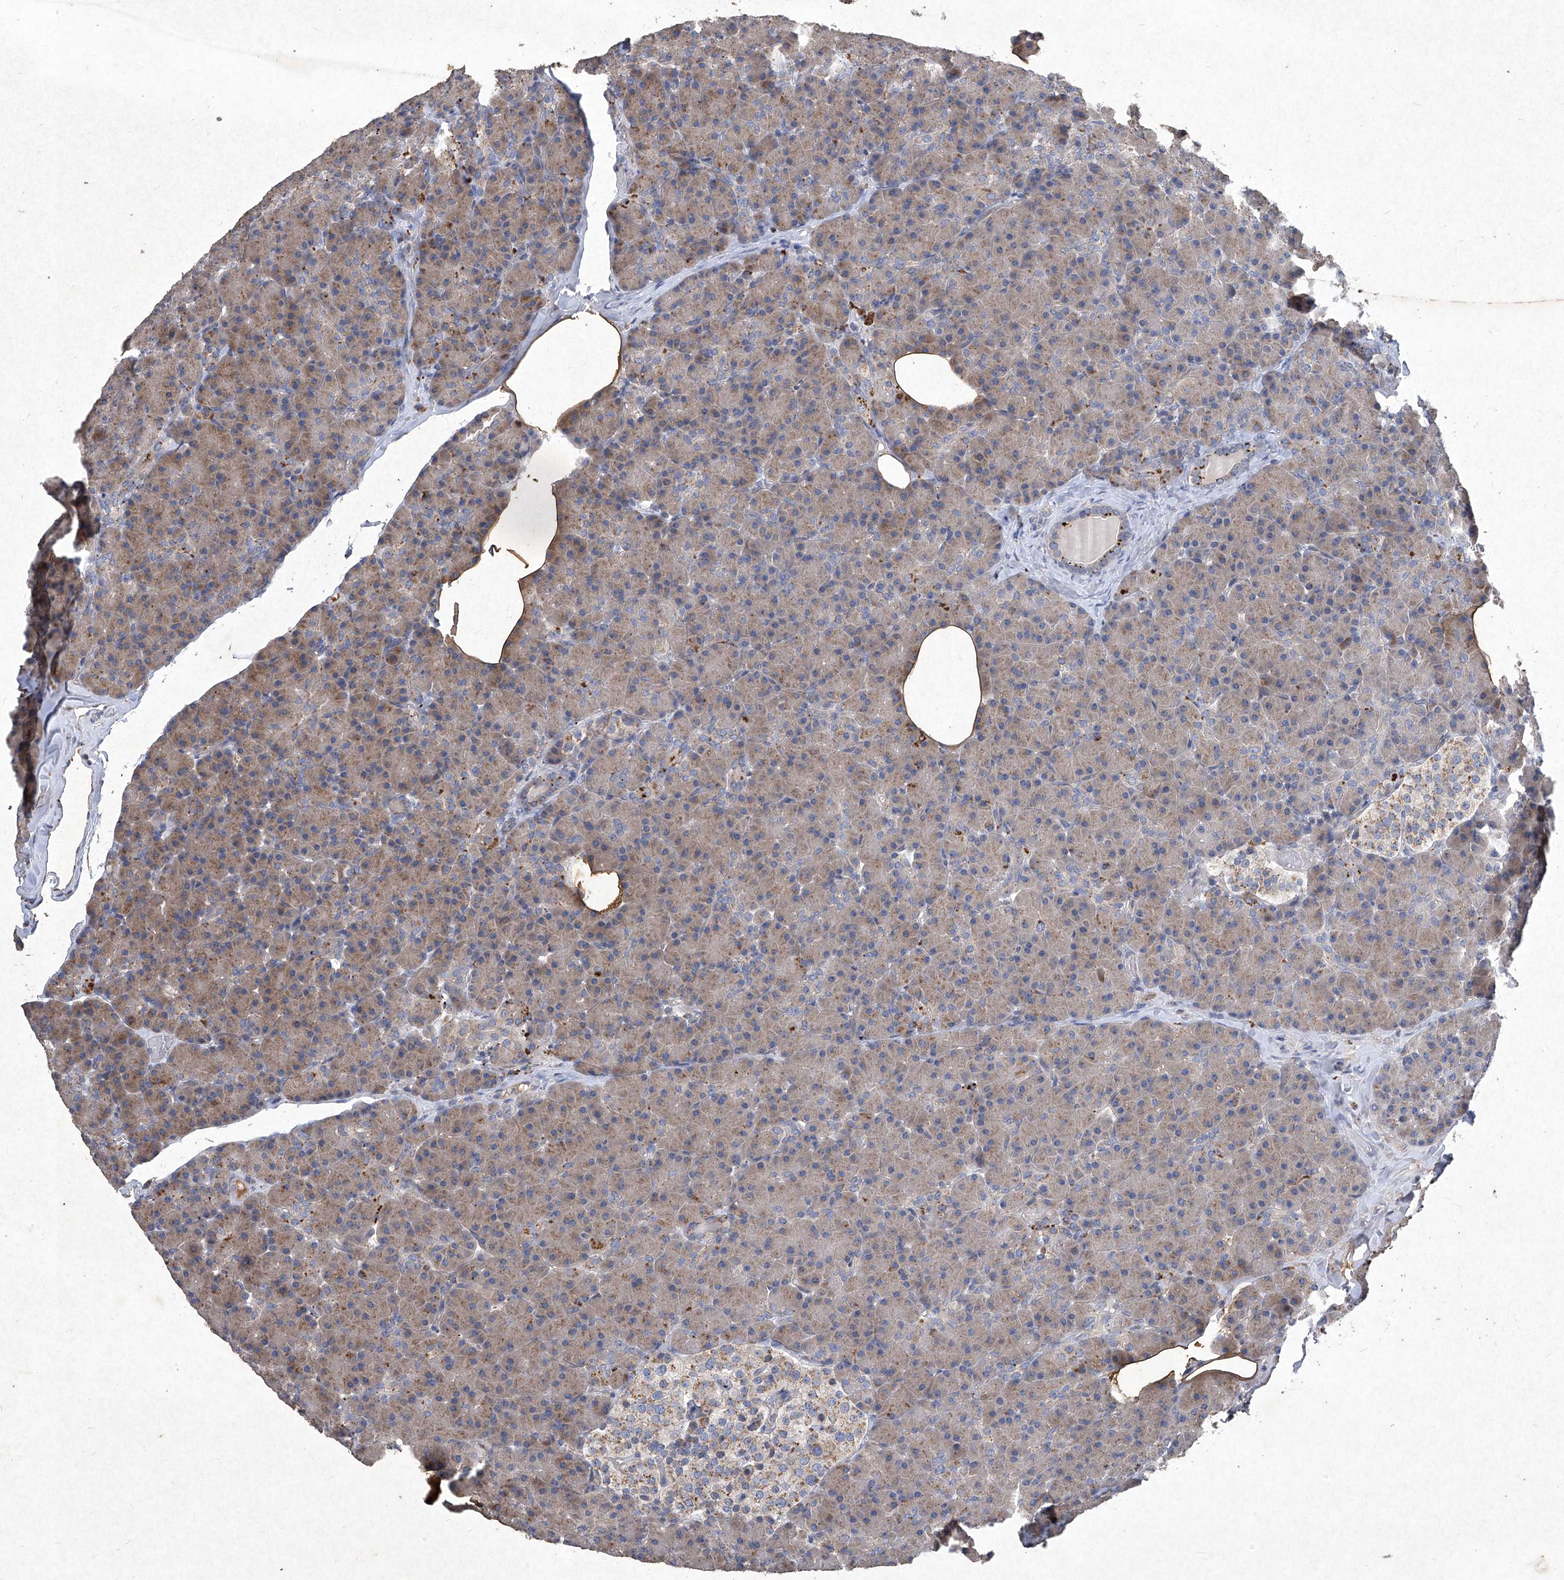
{"staining": {"intensity": "moderate", "quantity": ">75%", "location": "cytoplasmic/membranous"}, "tissue": "pancreas", "cell_type": "Exocrine glandular cells", "image_type": "normal", "snomed": [{"axis": "morphology", "description": "Normal tissue, NOS"}, {"axis": "topography", "description": "Pancreas"}], "caption": "A photomicrograph of pancreas stained for a protein exhibits moderate cytoplasmic/membranous brown staining in exocrine glandular cells. The protein of interest is stained brown, and the nuclei are stained in blue (DAB IHC with brightfield microscopy, high magnification).", "gene": "MED16", "patient": {"sex": "female", "age": 43}}